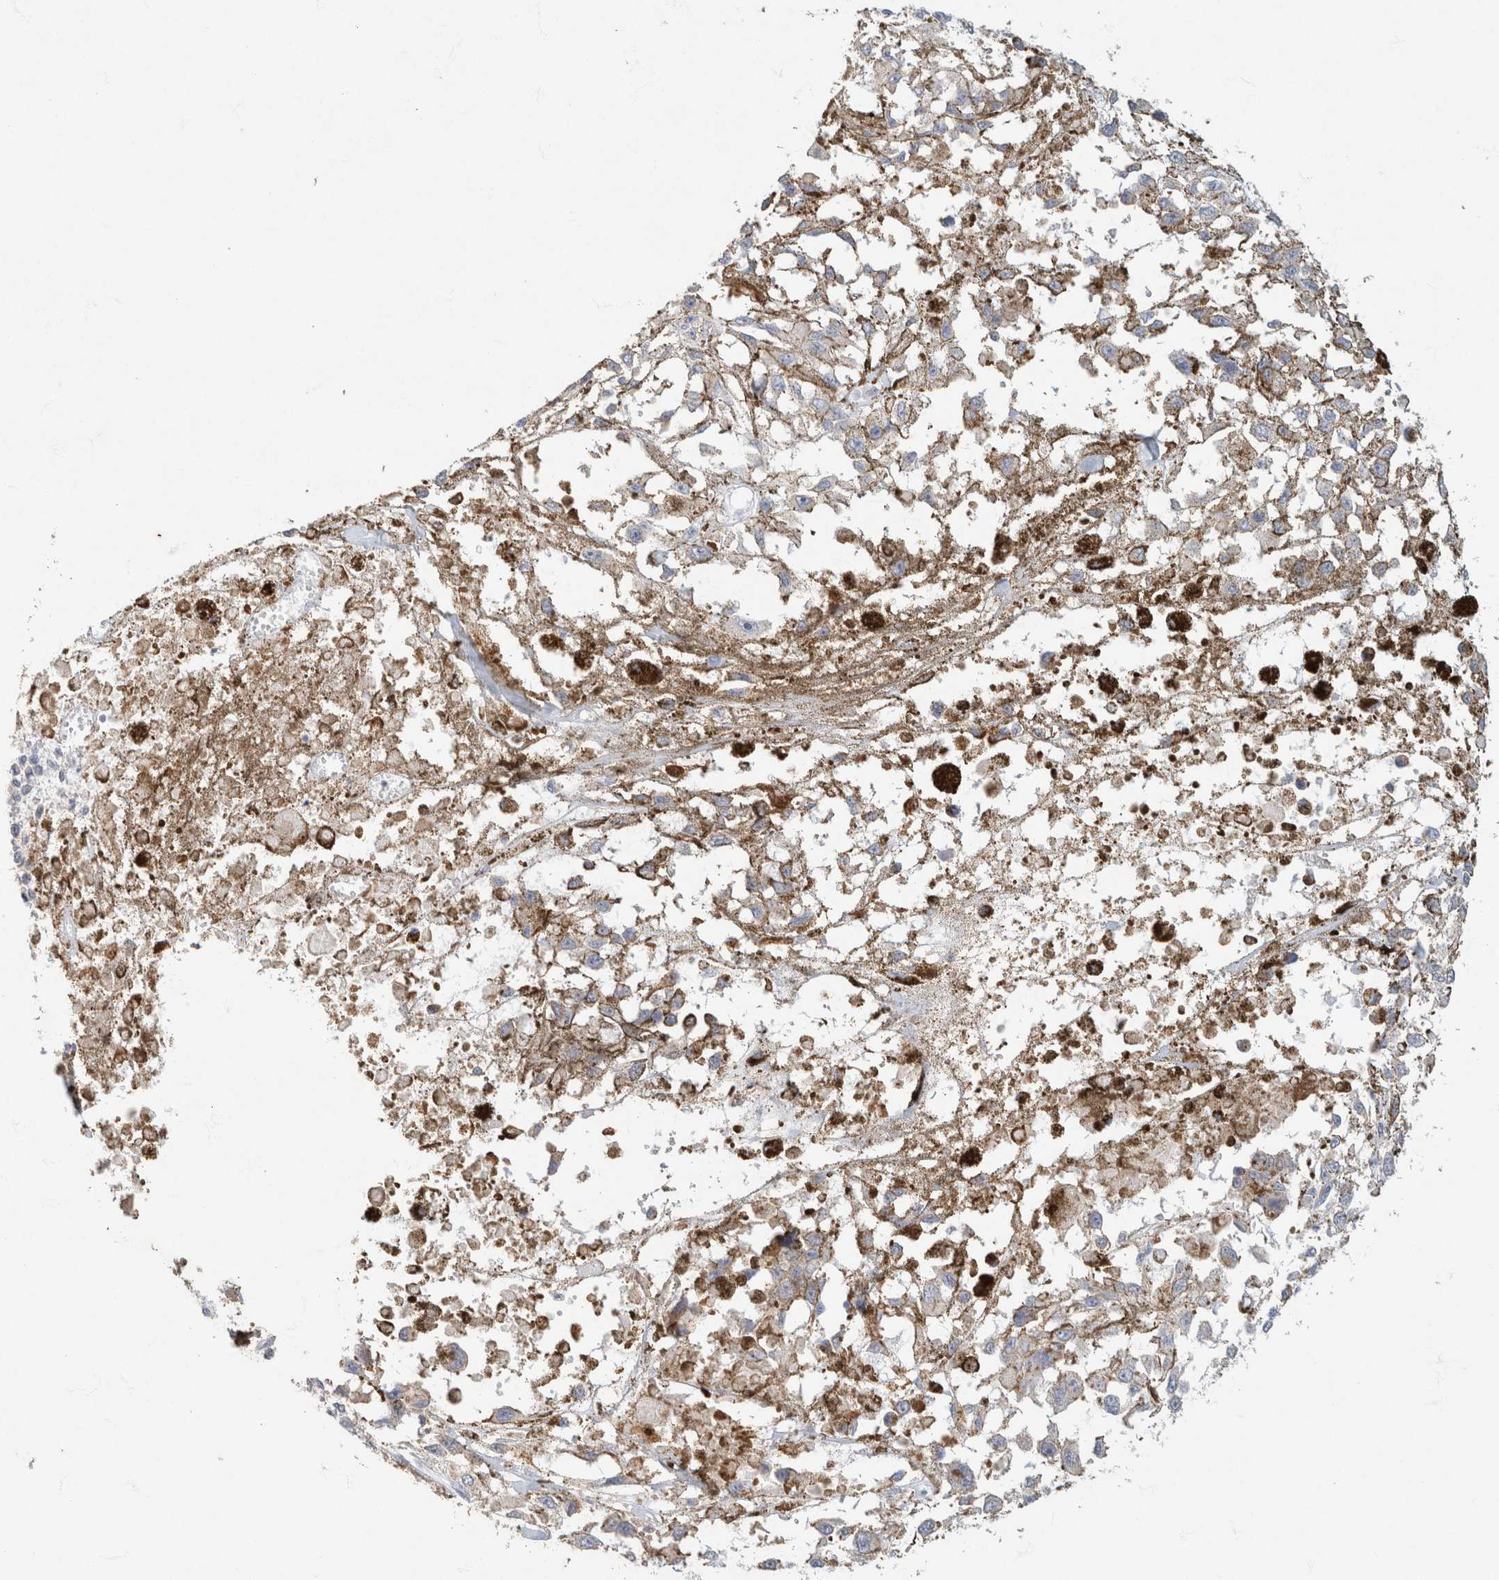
{"staining": {"intensity": "negative", "quantity": "none", "location": "none"}, "tissue": "melanoma", "cell_type": "Tumor cells", "image_type": "cancer", "snomed": [{"axis": "morphology", "description": "Malignant melanoma, Metastatic site"}, {"axis": "topography", "description": "Lymph node"}], "caption": "Immunohistochemical staining of melanoma demonstrates no significant positivity in tumor cells.", "gene": "CA12", "patient": {"sex": "male", "age": 59}}